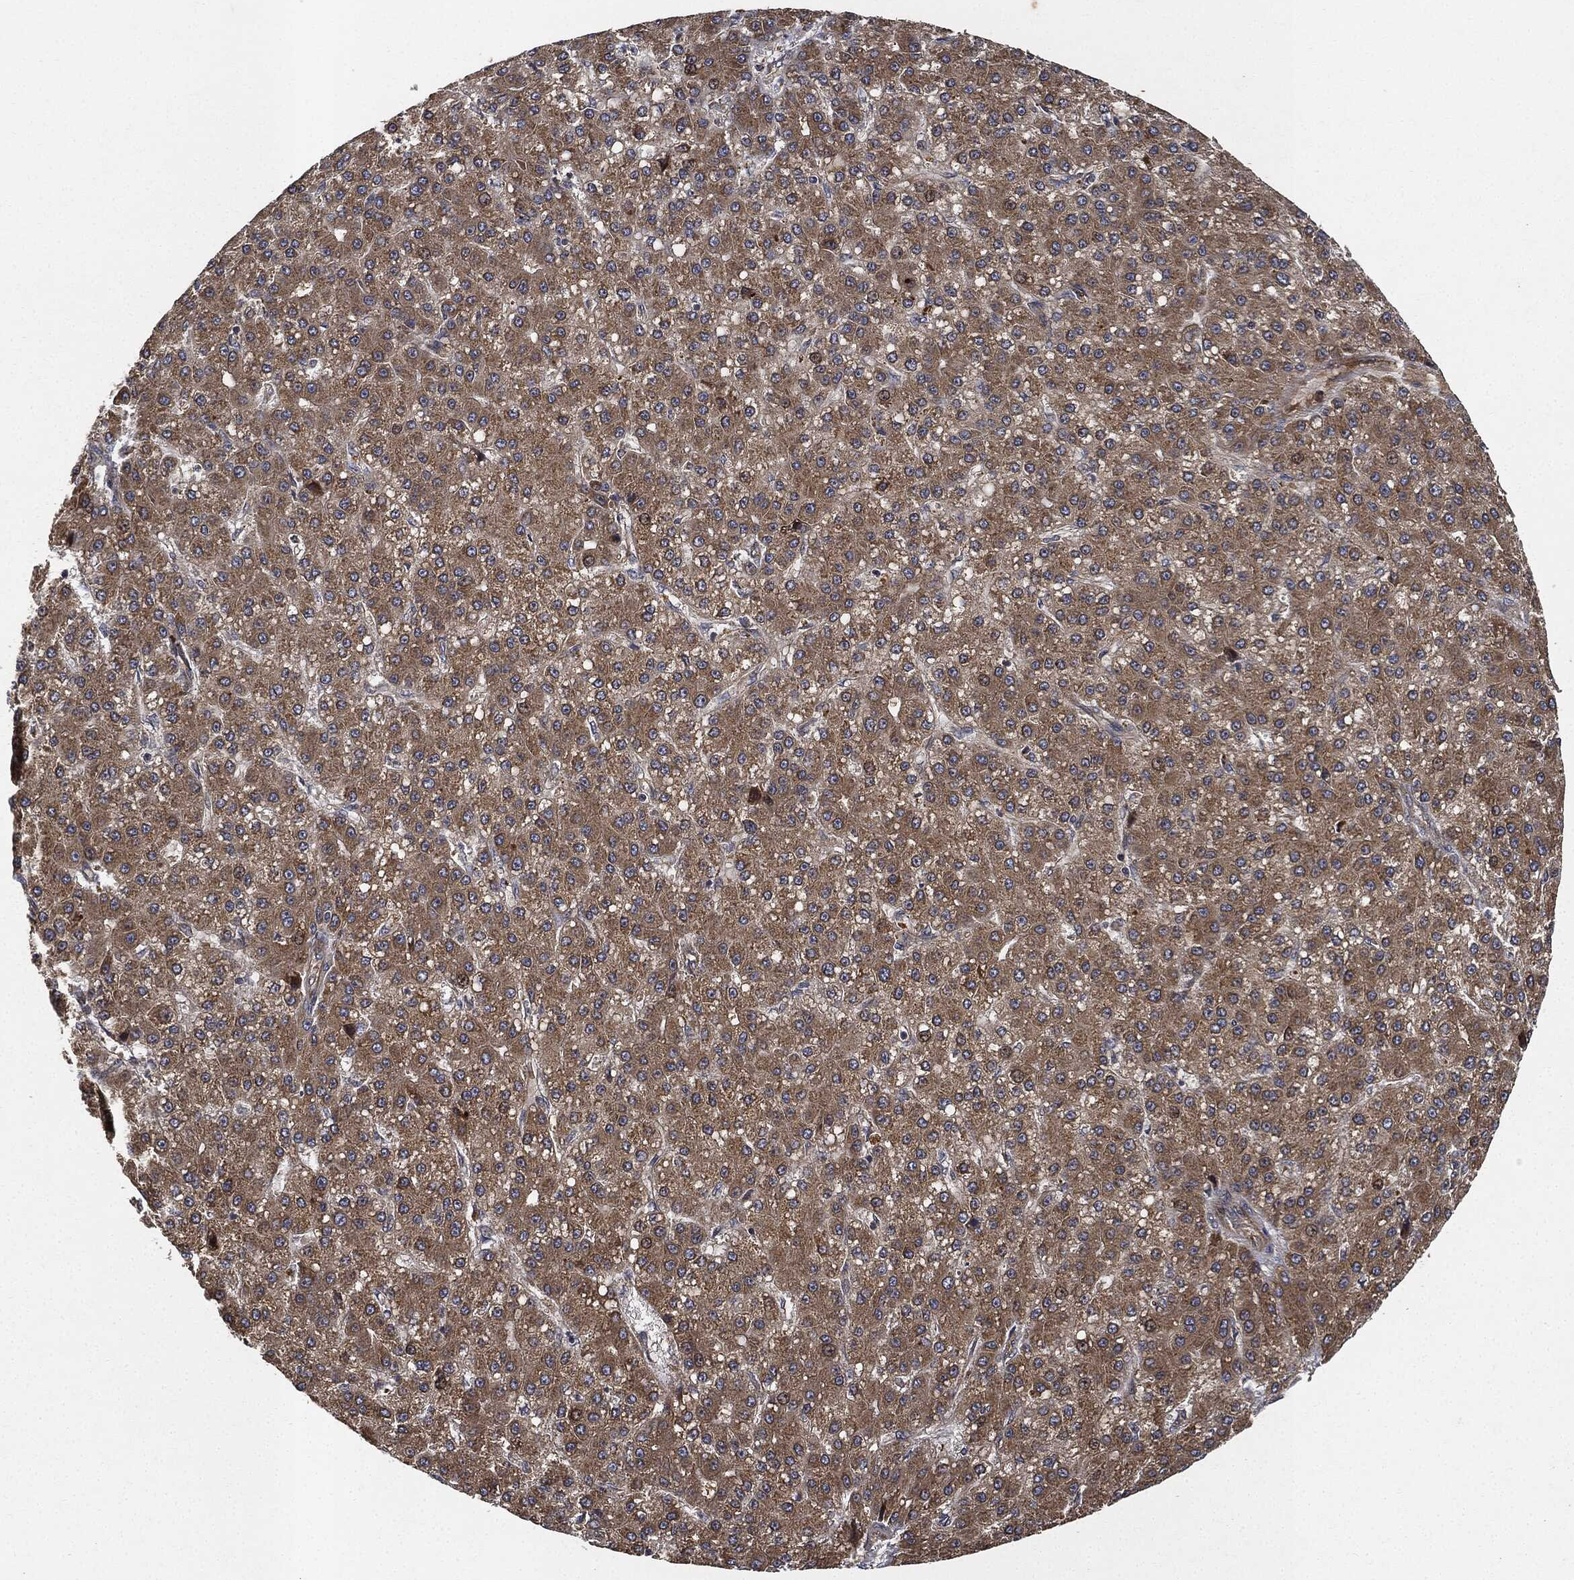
{"staining": {"intensity": "moderate", "quantity": ">75%", "location": "cytoplasmic/membranous"}, "tissue": "liver cancer", "cell_type": "Tumor cells", "image_type": "cancer", "snomed": [{"axis": "morphology", "description": "Carcinoma, Hepatocellular, NOS"}, {"axis": "topography", "description": "Liver"}], "caption": "A high-resolution micrograph shows immunohistochemistry staining of liver cancer (hepatocellular carcinoma), which exhibits moderate cytoplasmic/membranous expression in approximately >75% of tumor cells.", "gene": "MLST8", "patient": {"sex": "male", "age": 67}}